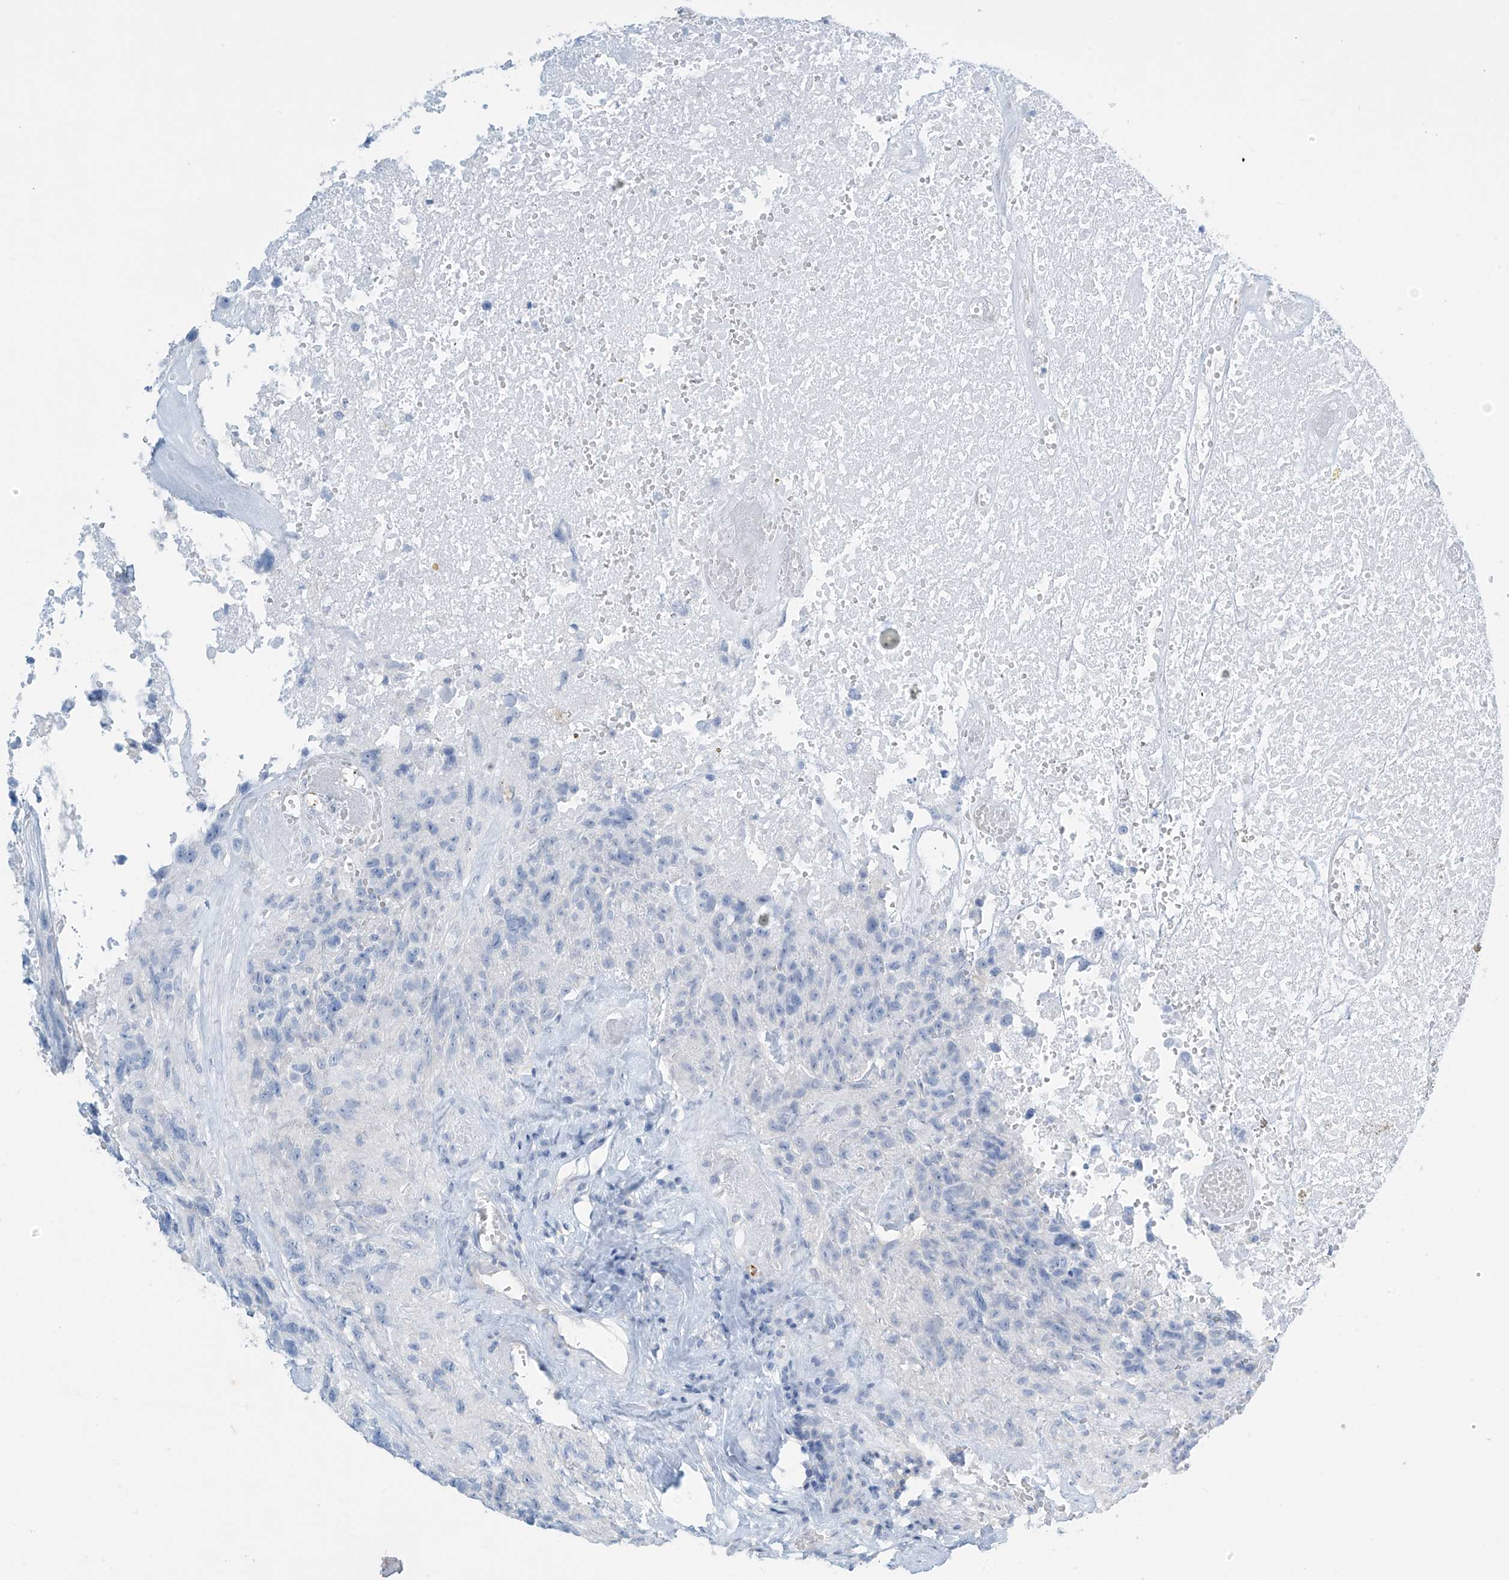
{"staining": {"intensity": "negative", "quantity": "none", "location": "none"}, "tissue": "glioma", "cell_type": "Tumor cells", "image_type": "cancer", "snomed": [{"axis": "morphology", "description": "Glioma, malignant, High grade"}, {"axis": "topography", "description": "Brain"}], "caption": "Tumor cells show no significant staining in glioma.", "gene": "ZNF846", "patient": {"sex": "male", "age": 69}}